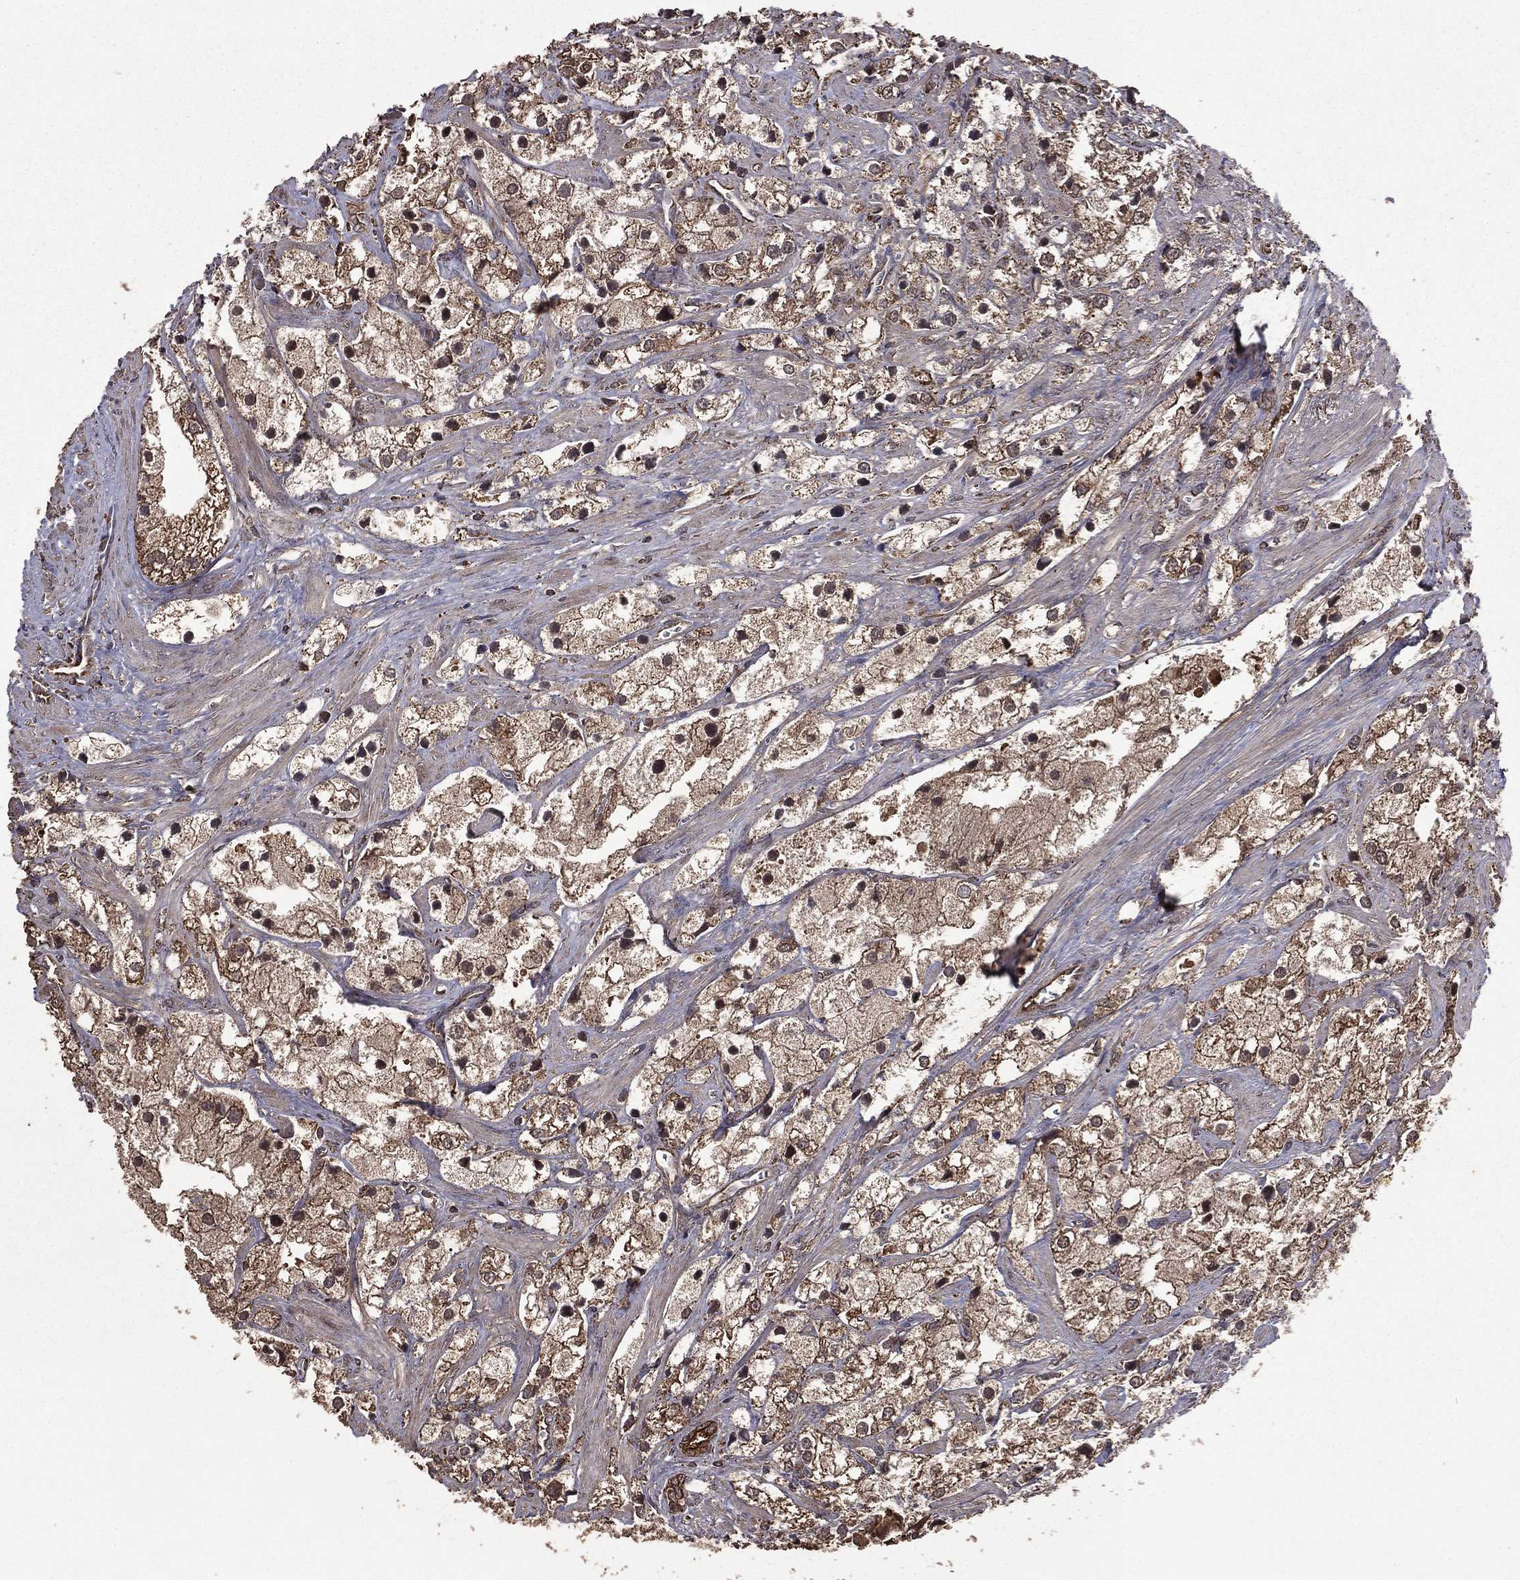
{"staining": {"intensity": "weak", "quantity": "25%-75%", "location": "cytoplasmic/membranous"}, "tissue": "prostate cancer", "cell_type": "Tumor cells", "image_type": "cancer", "snomed": [{"axis": "morphology", "description": "Adenocarcinoma, NOS"}, {"axis": "topography", "description": "Prostate and seminal vesicle, NOS"}, {"axis": "topography", "description": "Prostate"}], "caption": "High-magnification brightfield microscopy of prostate adenocarcinoma stained with DAB (brown) and counterstained with hematoxylin (blue). tumor cells exhibit weak cytoplasmic/membranous staining is identified in approximately25%-75% of cells. (DAB IHC with brightfield microscopy, high magnification).", "gene": "BIRC6", "patient": {"sex": "male", "age": 79}}